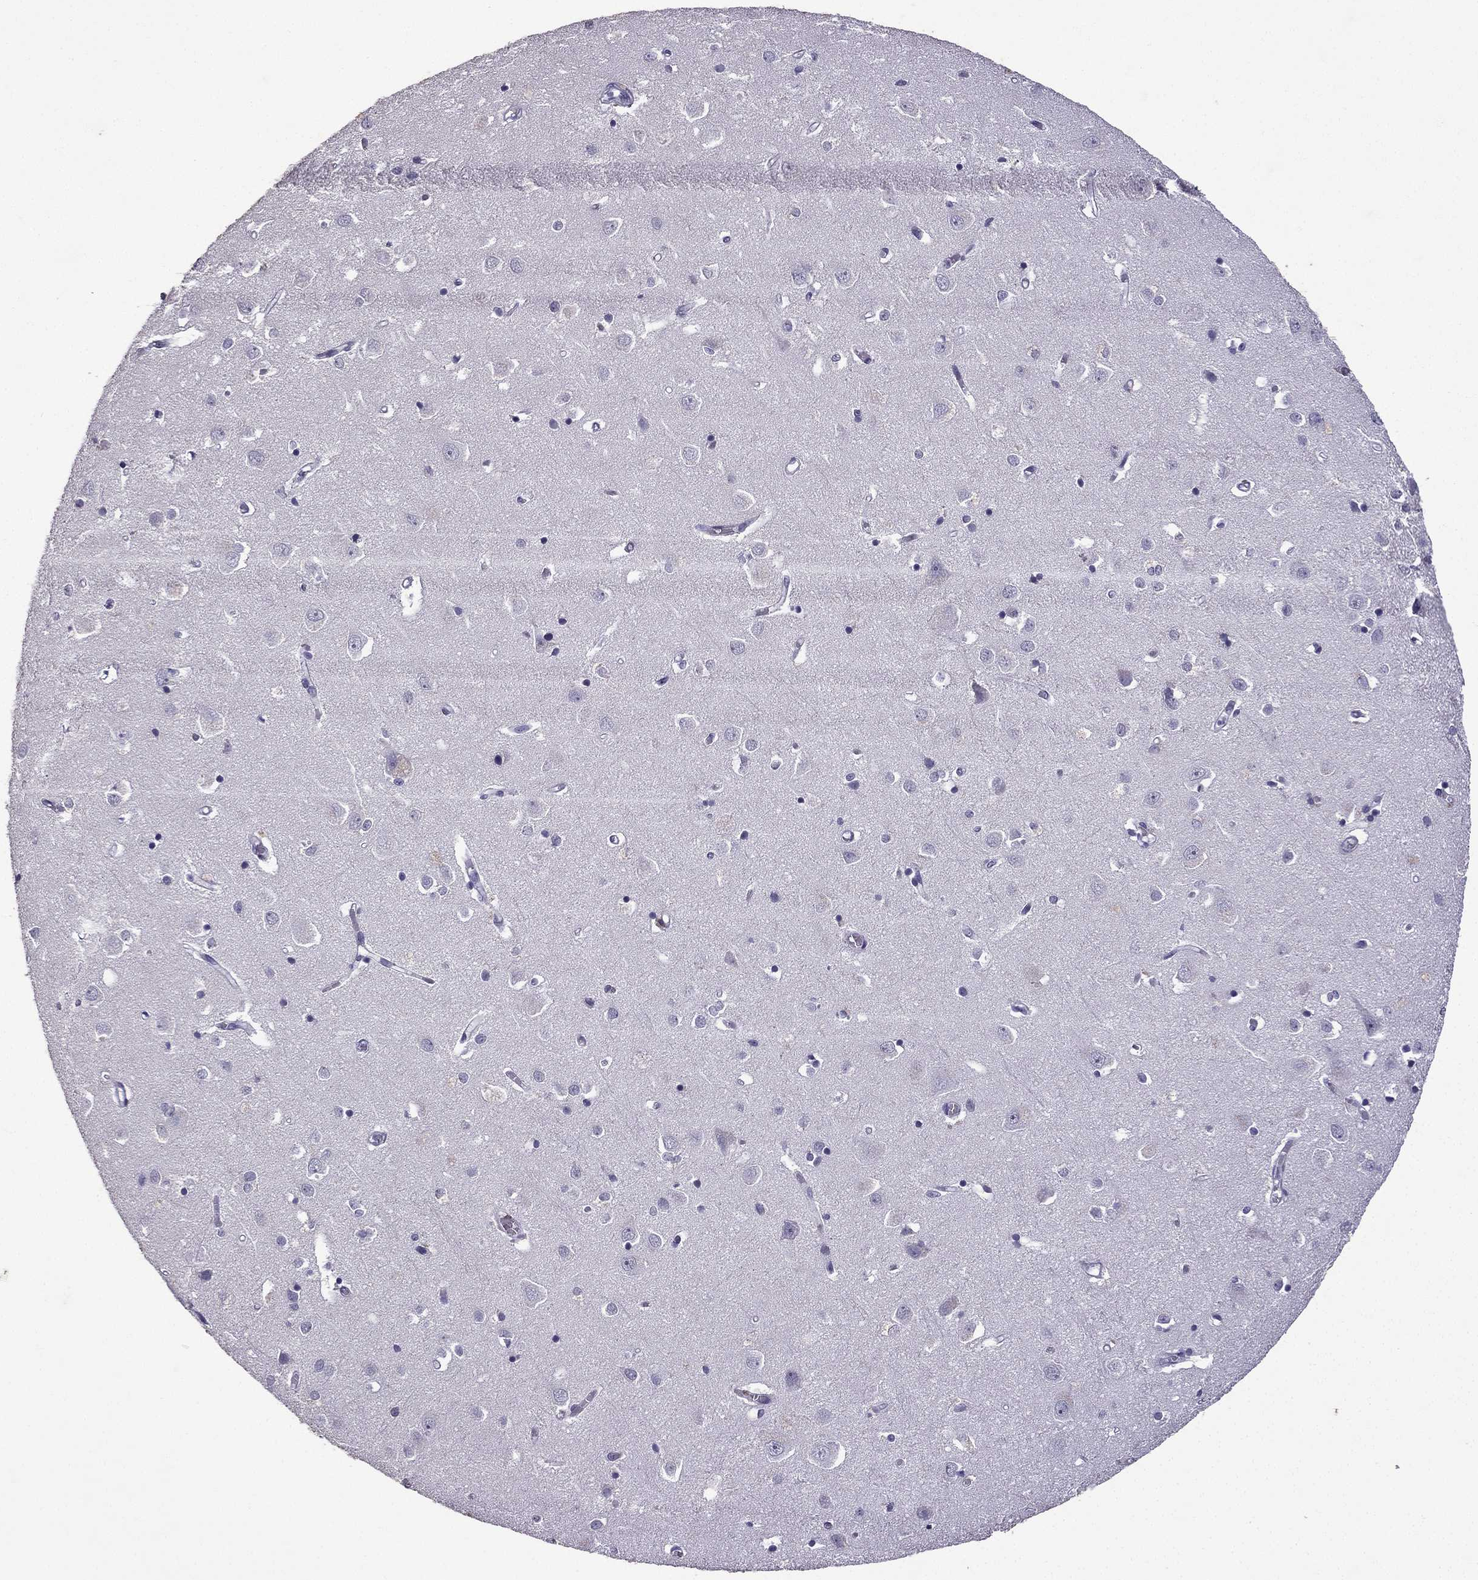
{"staining": {"intensity": "negative", "quantity": "none", "location": "none"}, "tissue": "cerebral cortex", "cell_type": "Endothelial cells", "image_type": "normal", "snomed": [{"axis": "morphology", "description": "Normal tissue, NOS"}, {"axis": "topography", "description": "Cerebral cortex"}], "caption": "Immunohistochemical staining of benign human cerebral cortex demonstrates no significant staining in endothelial cells.", "gene": "TTN", "patient": {"sex": "male", "age": 70}}